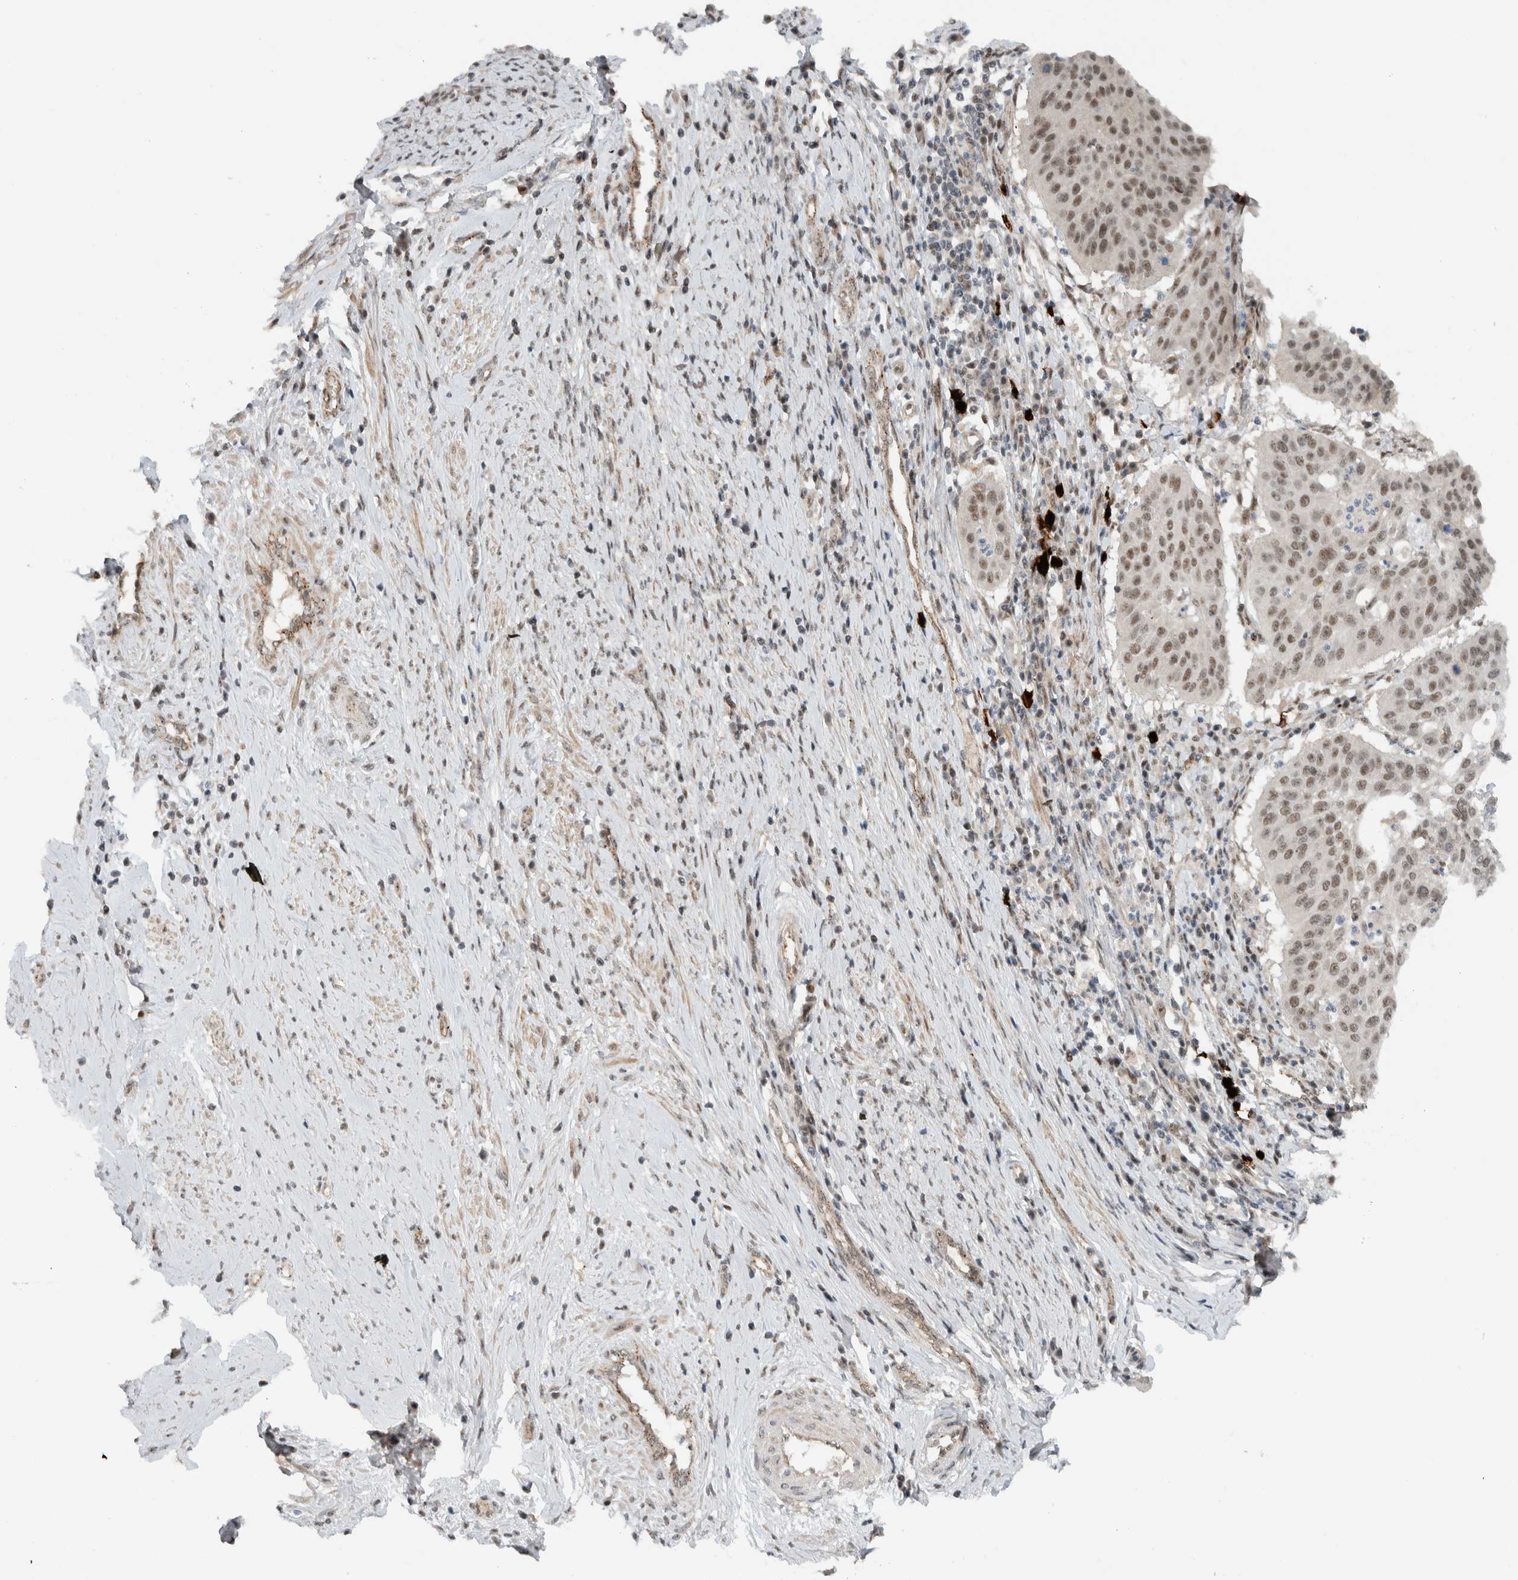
{"staining": {"intensity": "moderate", "quantity": ">75%", "location": "nuclear"}, "tissue": "cervical cancer", "cell_type": "Tumor cells", "image_type": "cancer", "snomed": [{"axis": "morphology", "description": "Normal tissue, NOS"}, {"axis": "morphology", "description": "Squamous cell carcinoma, NOS"}, {"axis": "topography", "description": "Cervix"}], "caption": "Protein staining by immunohistochemistry (IHC) demonstrates moderate nuclear positivity in approximately >75% of tumor cells in cervical cancer.", "gene": "ZFP91", "patient": {"sex": "female", "age": 39}}